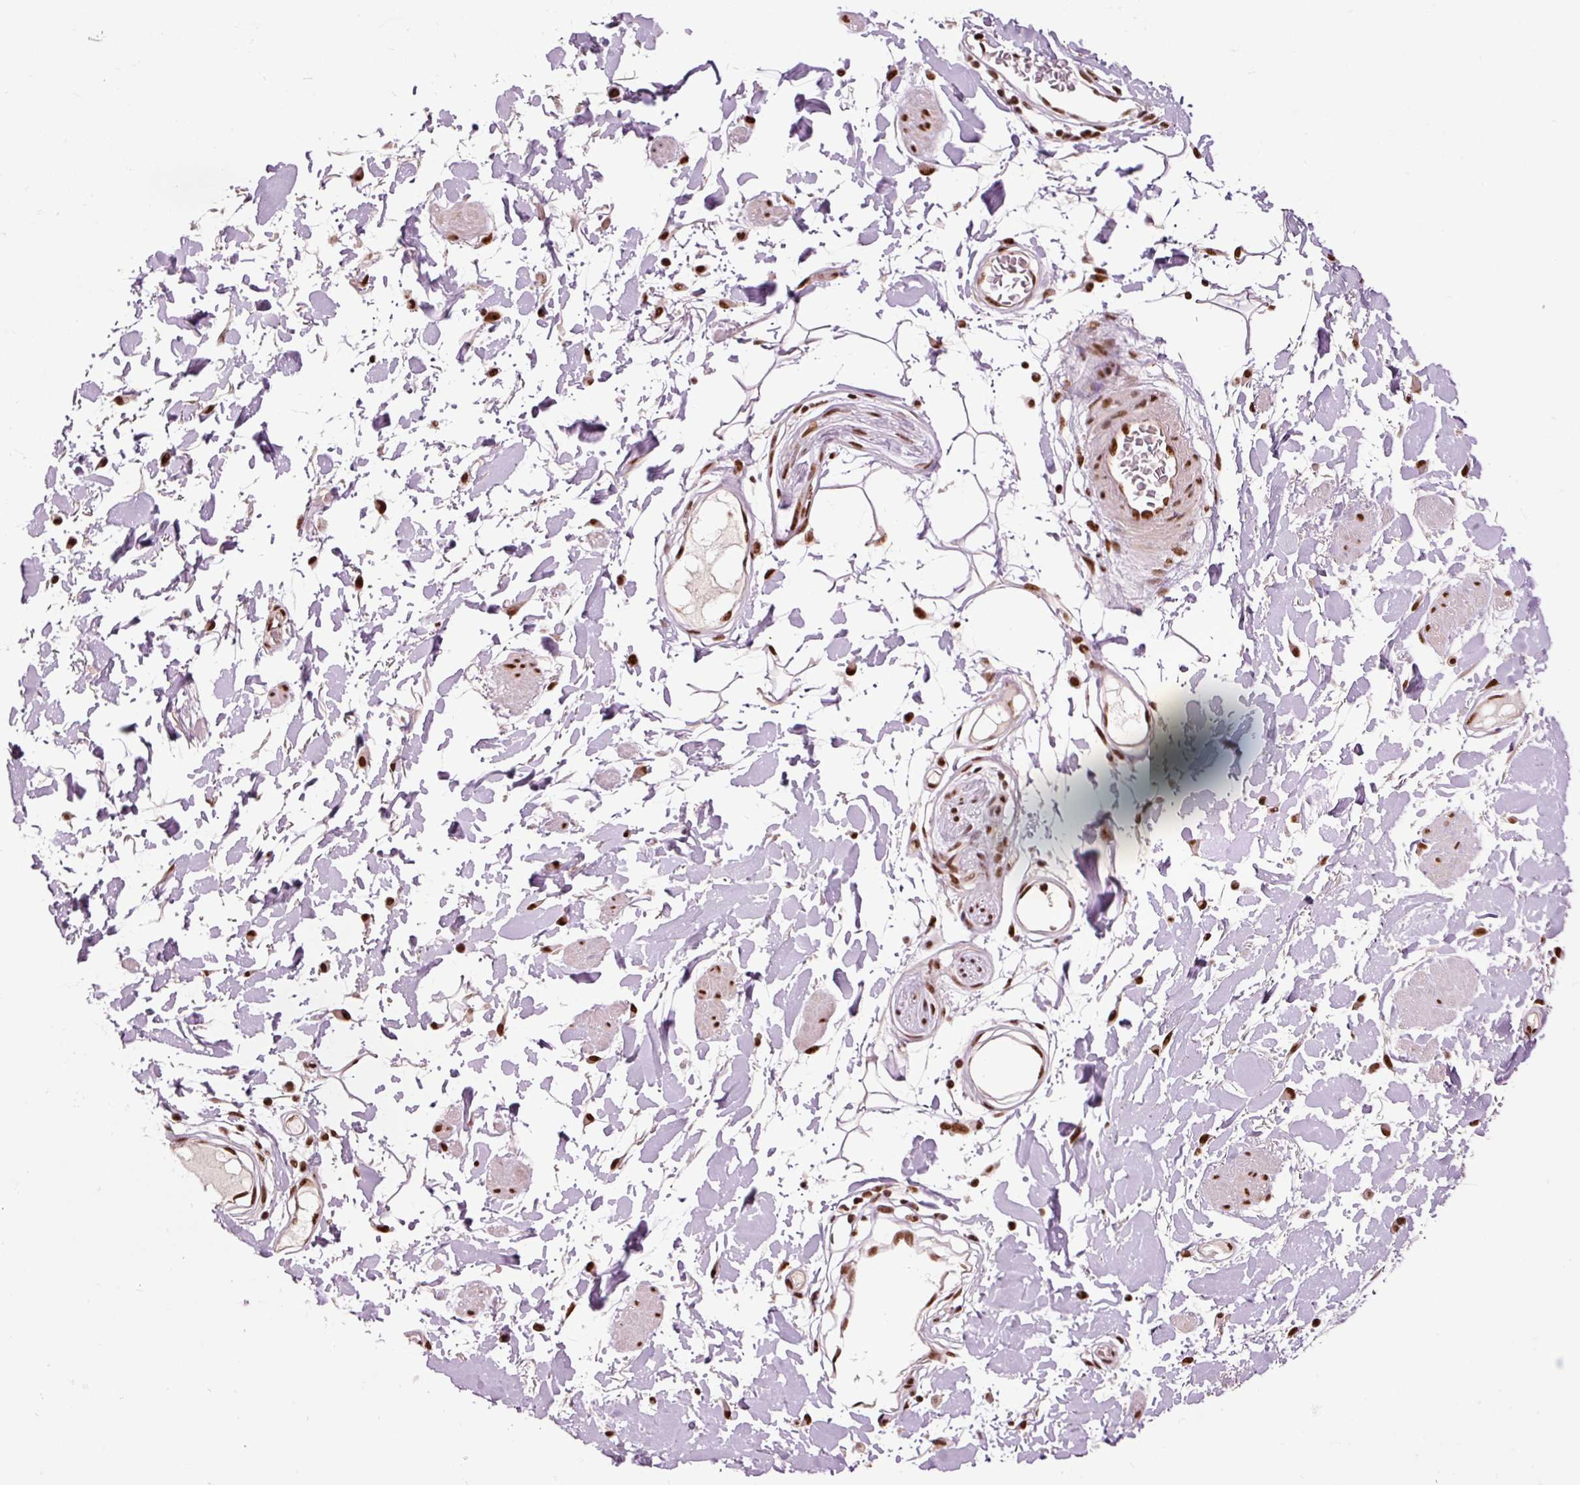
{"staining": {"intensity": "moderate", "quantity": "<25%", "location": "nuclear"}, "tissue": "adipose tissue", "cell_type": "Adipocytes", "image_type": "normal", "snomed": [{"axis": "morphology", "description": "Normal tissue, NOS"}, {"axis": "topography", "description": "Vulva"}, {"axis": "topography", "description": "Peripheral nerve tissue"}], "caption": "Approximately <25% of adipocytes in normal adipose tissue reveal moderate nuclear protein staining as visualized by brown immunohistochemical staining.", "gene": "ZBTB44", "patient": {"sex": "female", "age": 68}}